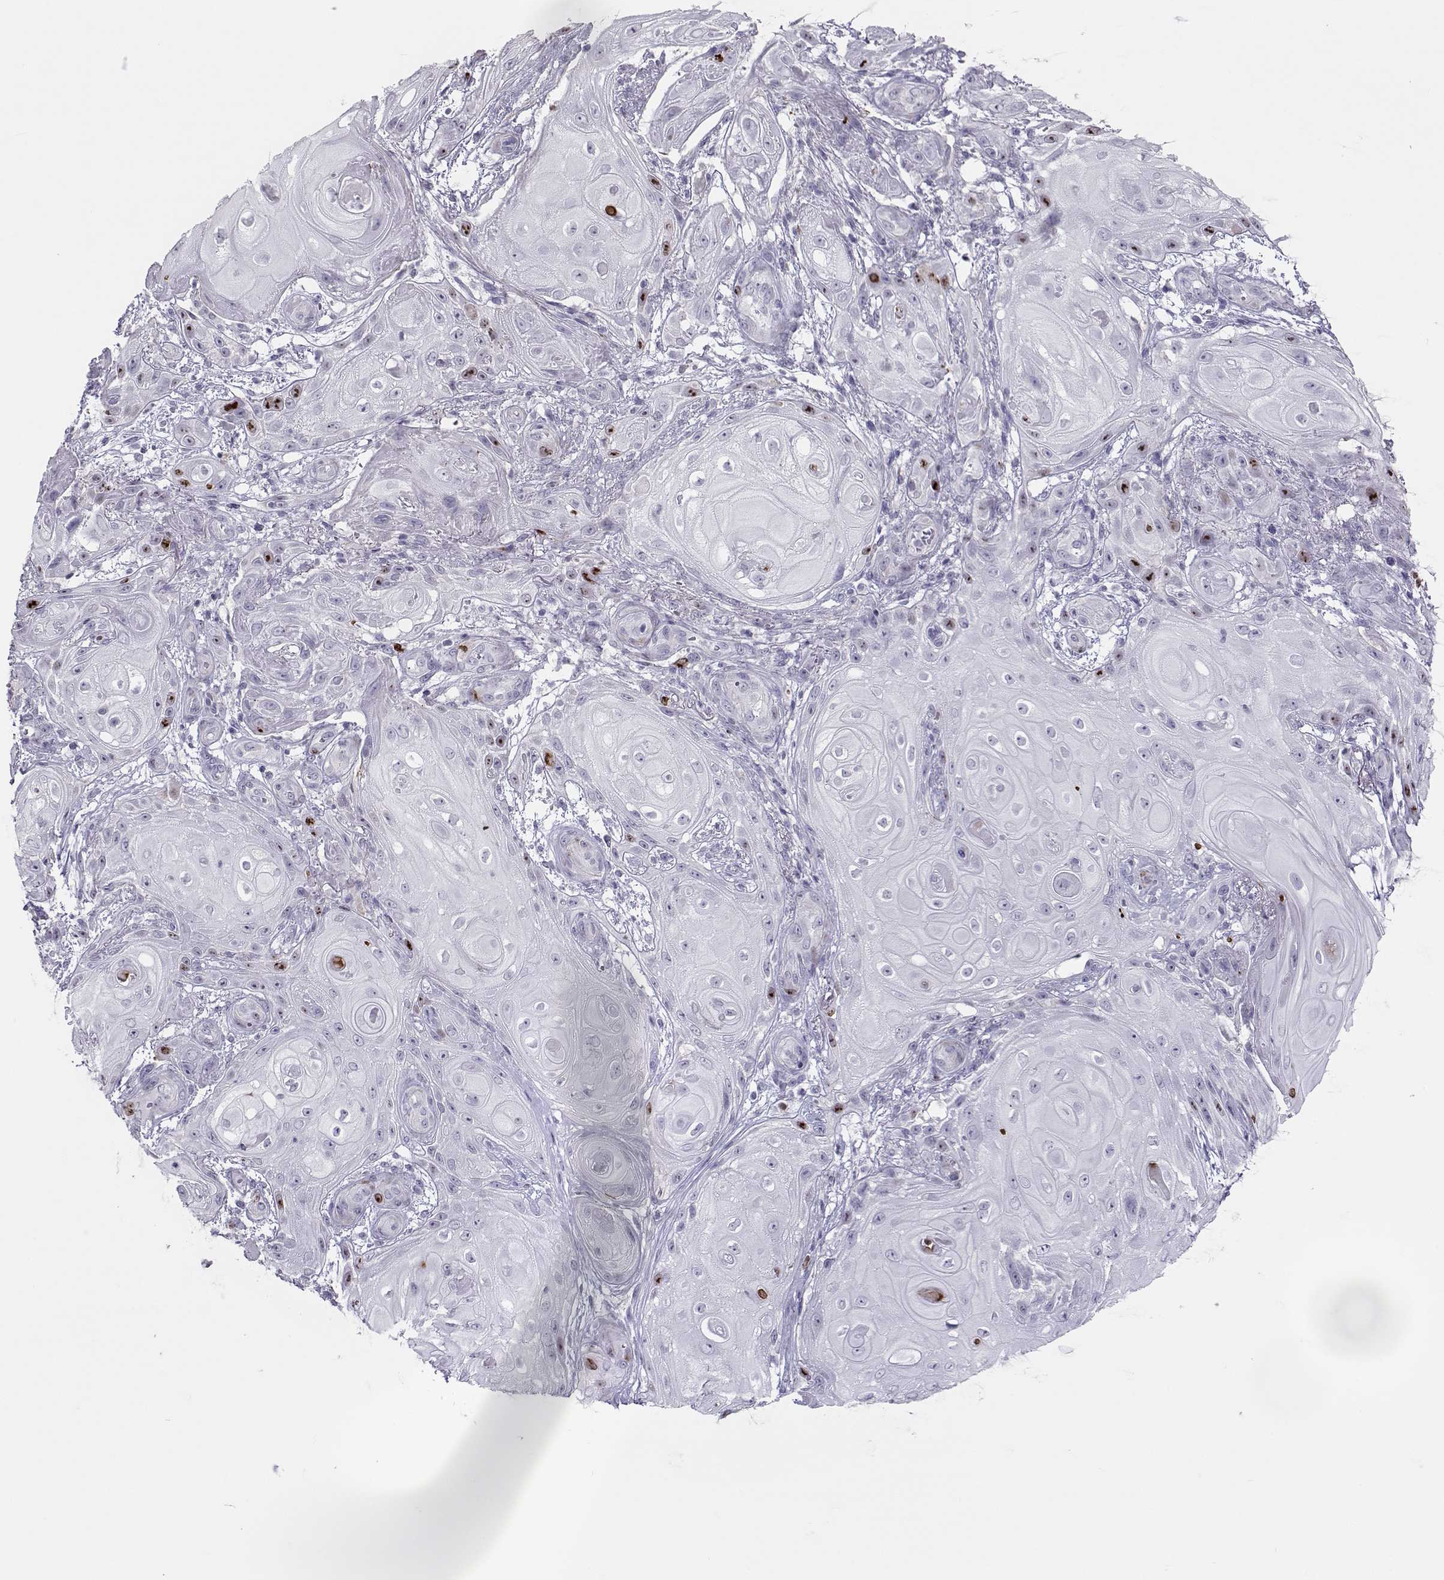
{"staining": {"intensity": "moderate", "quantity": "<25%", "location": "nuclear"}, "tissue": "skin cancer", "cell_type": "Tumor cells", "image_type": "cancer", "snomed": [{"axis": "morphology", "description": "Squamous cell carcinoma, NOS"}, {"axis": "topography", "description": "Skin"}], "caption": "Brown immunohistochemical staining in human skin squamous cell carcinoma demonstrates moderate nuclear expression in approximately <25% of tumor cells.", "gene": "NPW", "patient": {"sex": "male", "age": 62}}